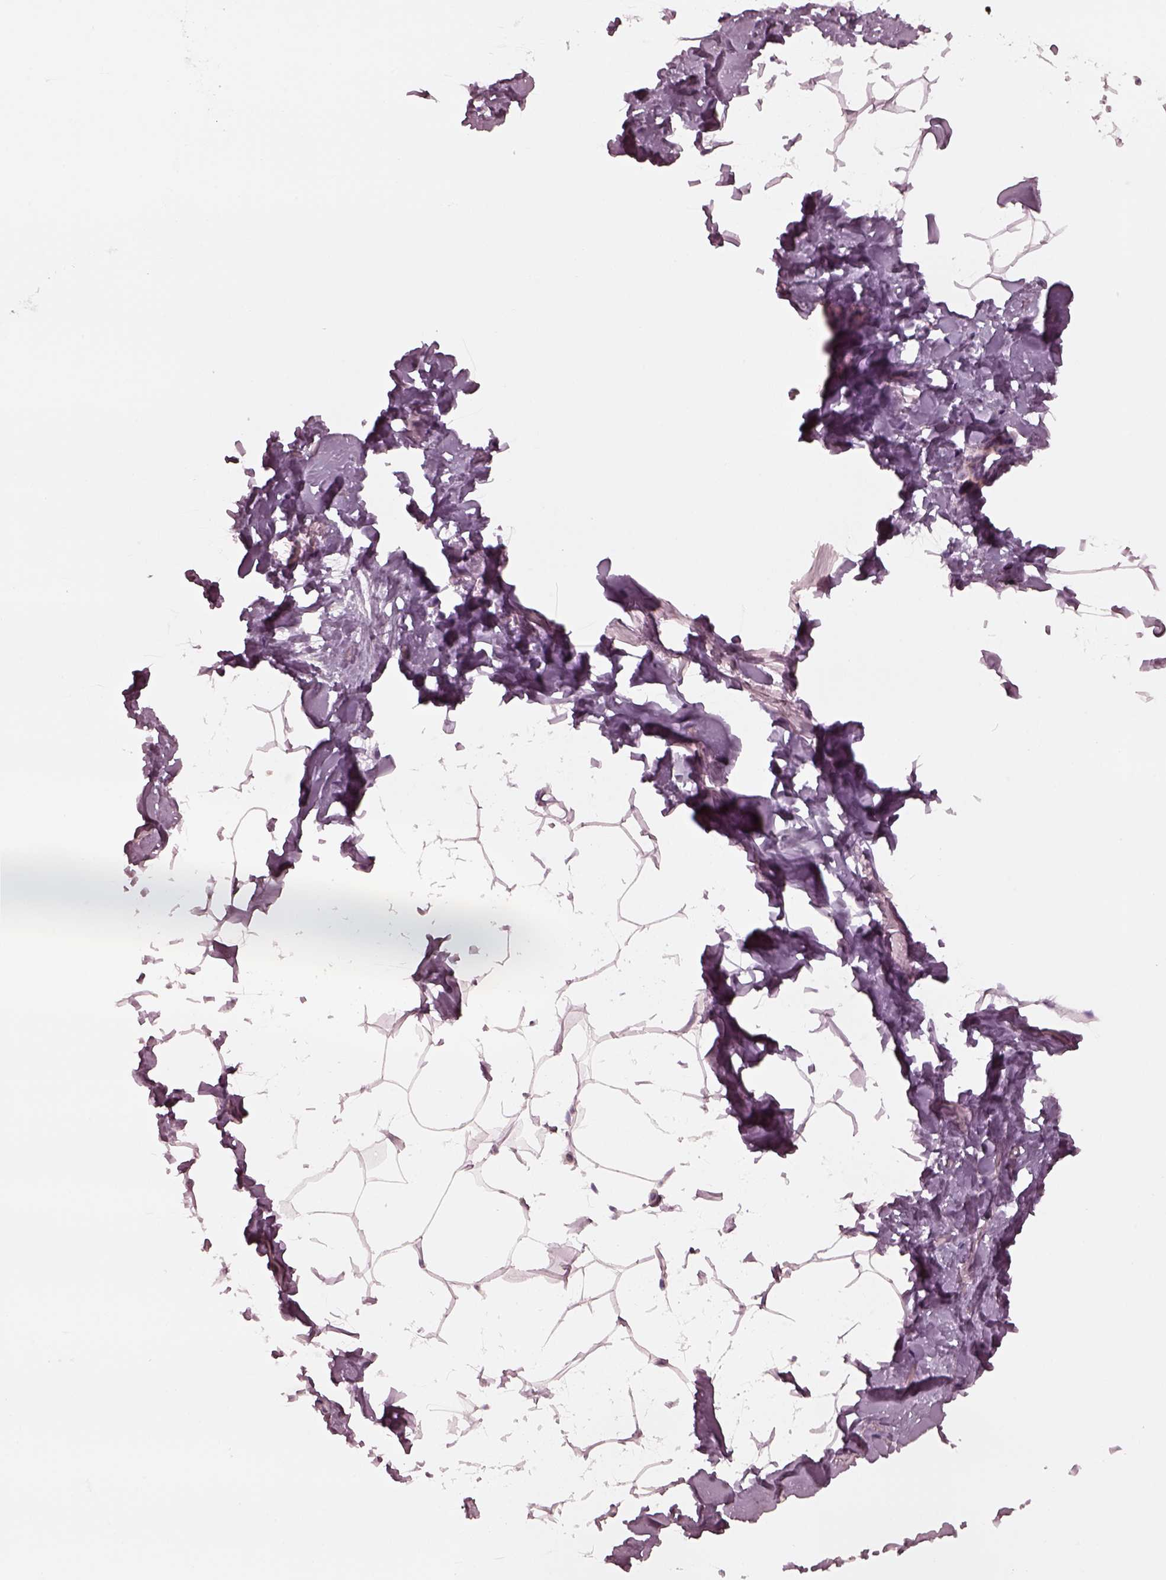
{"staining": {"intensity": "negative", "quantity": "none", "location": "none"}, "tissue": "breast", "cell_type": "Adipocytes", "image_type": "normal", "snomed": [{"axis": "morphology", "description": "Normal tissue, NOS"}, {"axis": "topography", "description": "Breast"}], "caption": "The immunohistochemistry (IHC) image has no significant positivity in adipocytes of breast.", "gene": "SAXO1", "patient": {"sex": "female", "age": 32}}